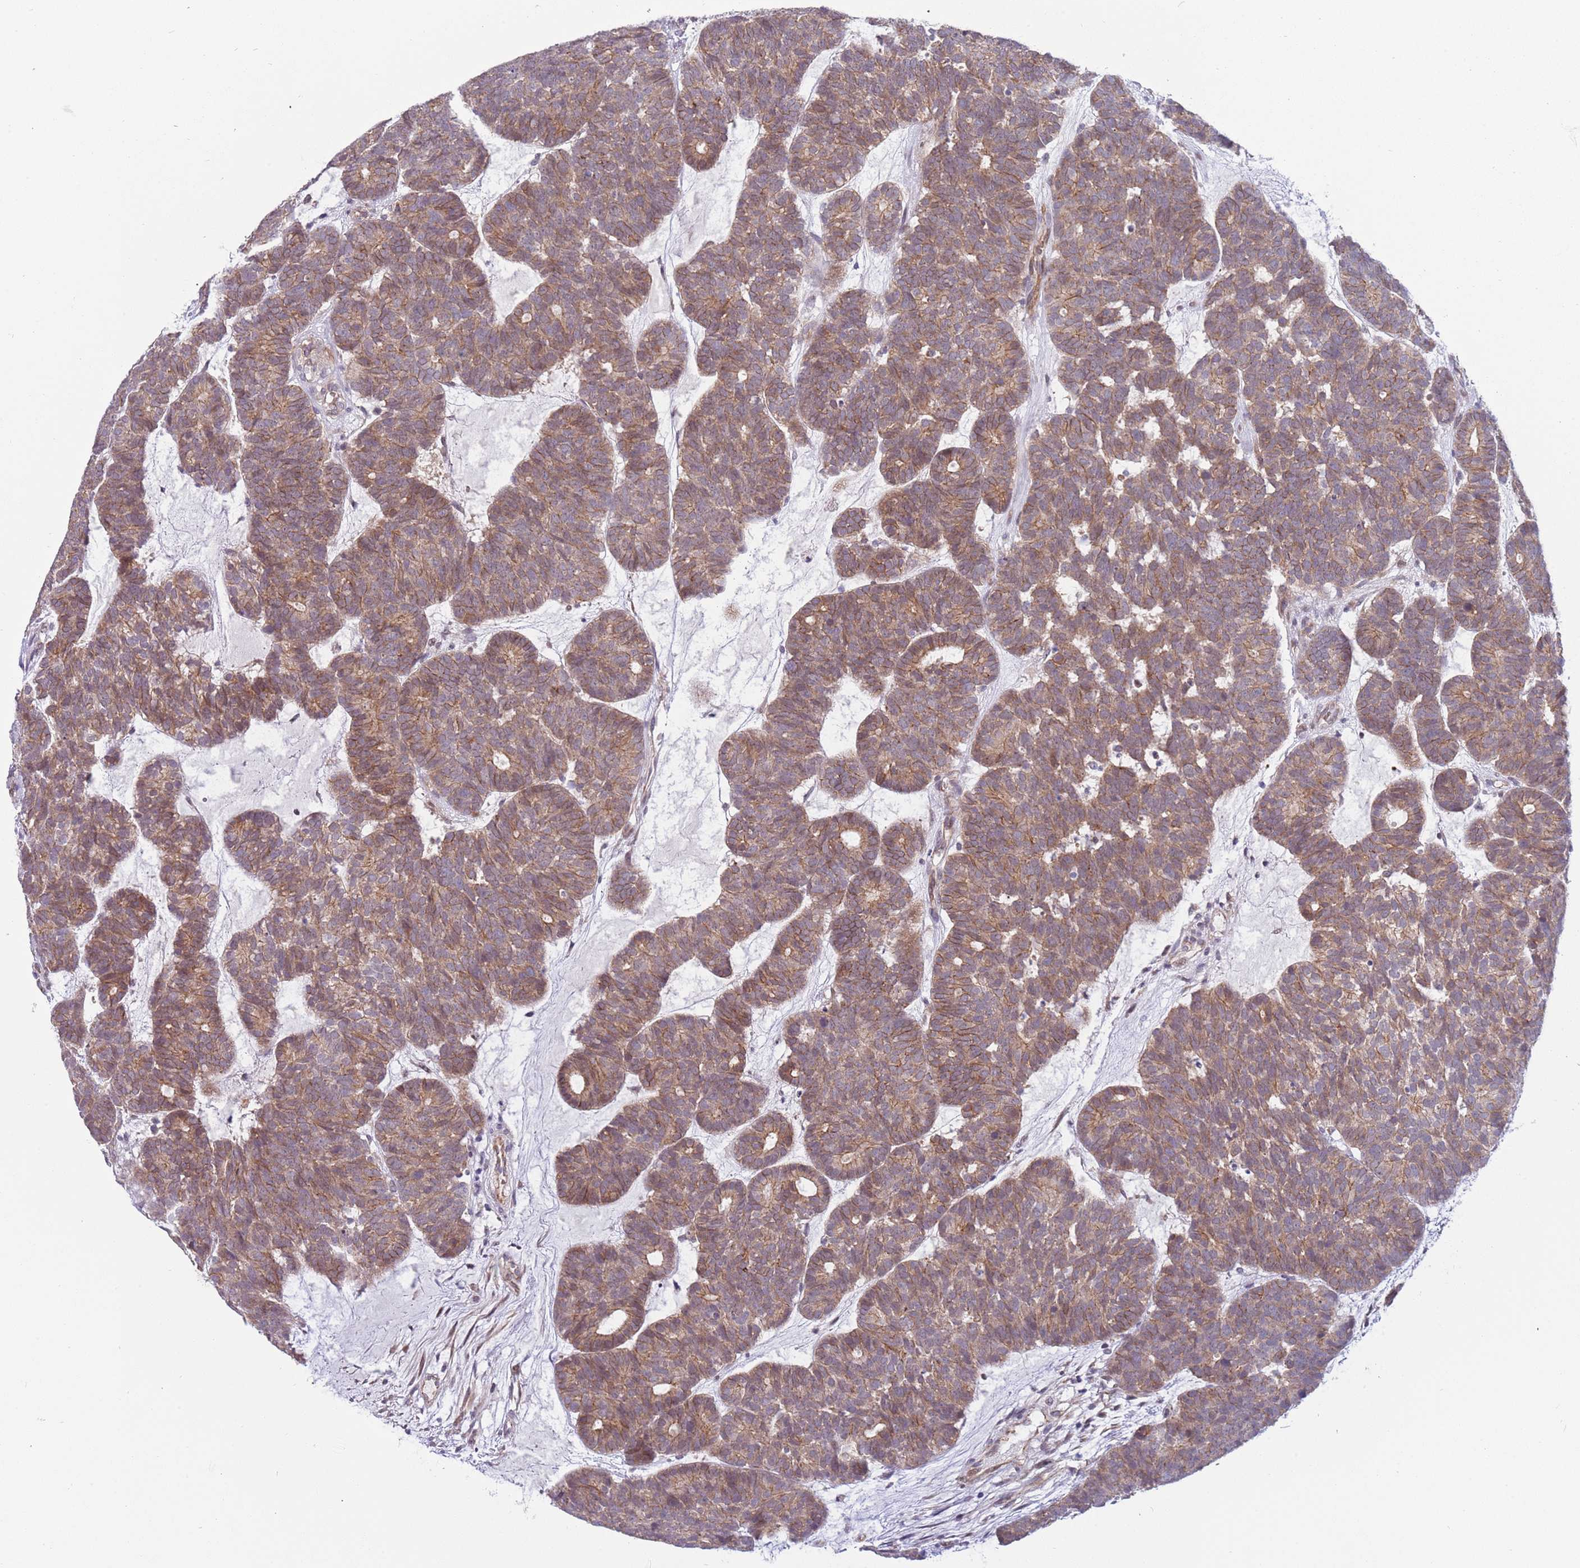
{"staining": {"intensity": "moderate", "quantity": ">75%", "location": "cytoplasmic/membranous"}, "tissue": "head and neck cancer", "cell_type": "Tumor cells", "image_type": "cancer", "snomed": [{"axis": "morphology", "description": "Adenocarcinoma, NOS"}, {"axis": "topography", "description": "Head-Neck"}], "caption": "An immunohistochemistry (IHC) micrograph of neoplastic tissue is shown. Protein staining in brown highlights moderate cytoplasmic/membranous positivity in head and neck cancer within tumor cells.", "gene": "ITGB6", "patient": {"sex": "female", "age": 81}}